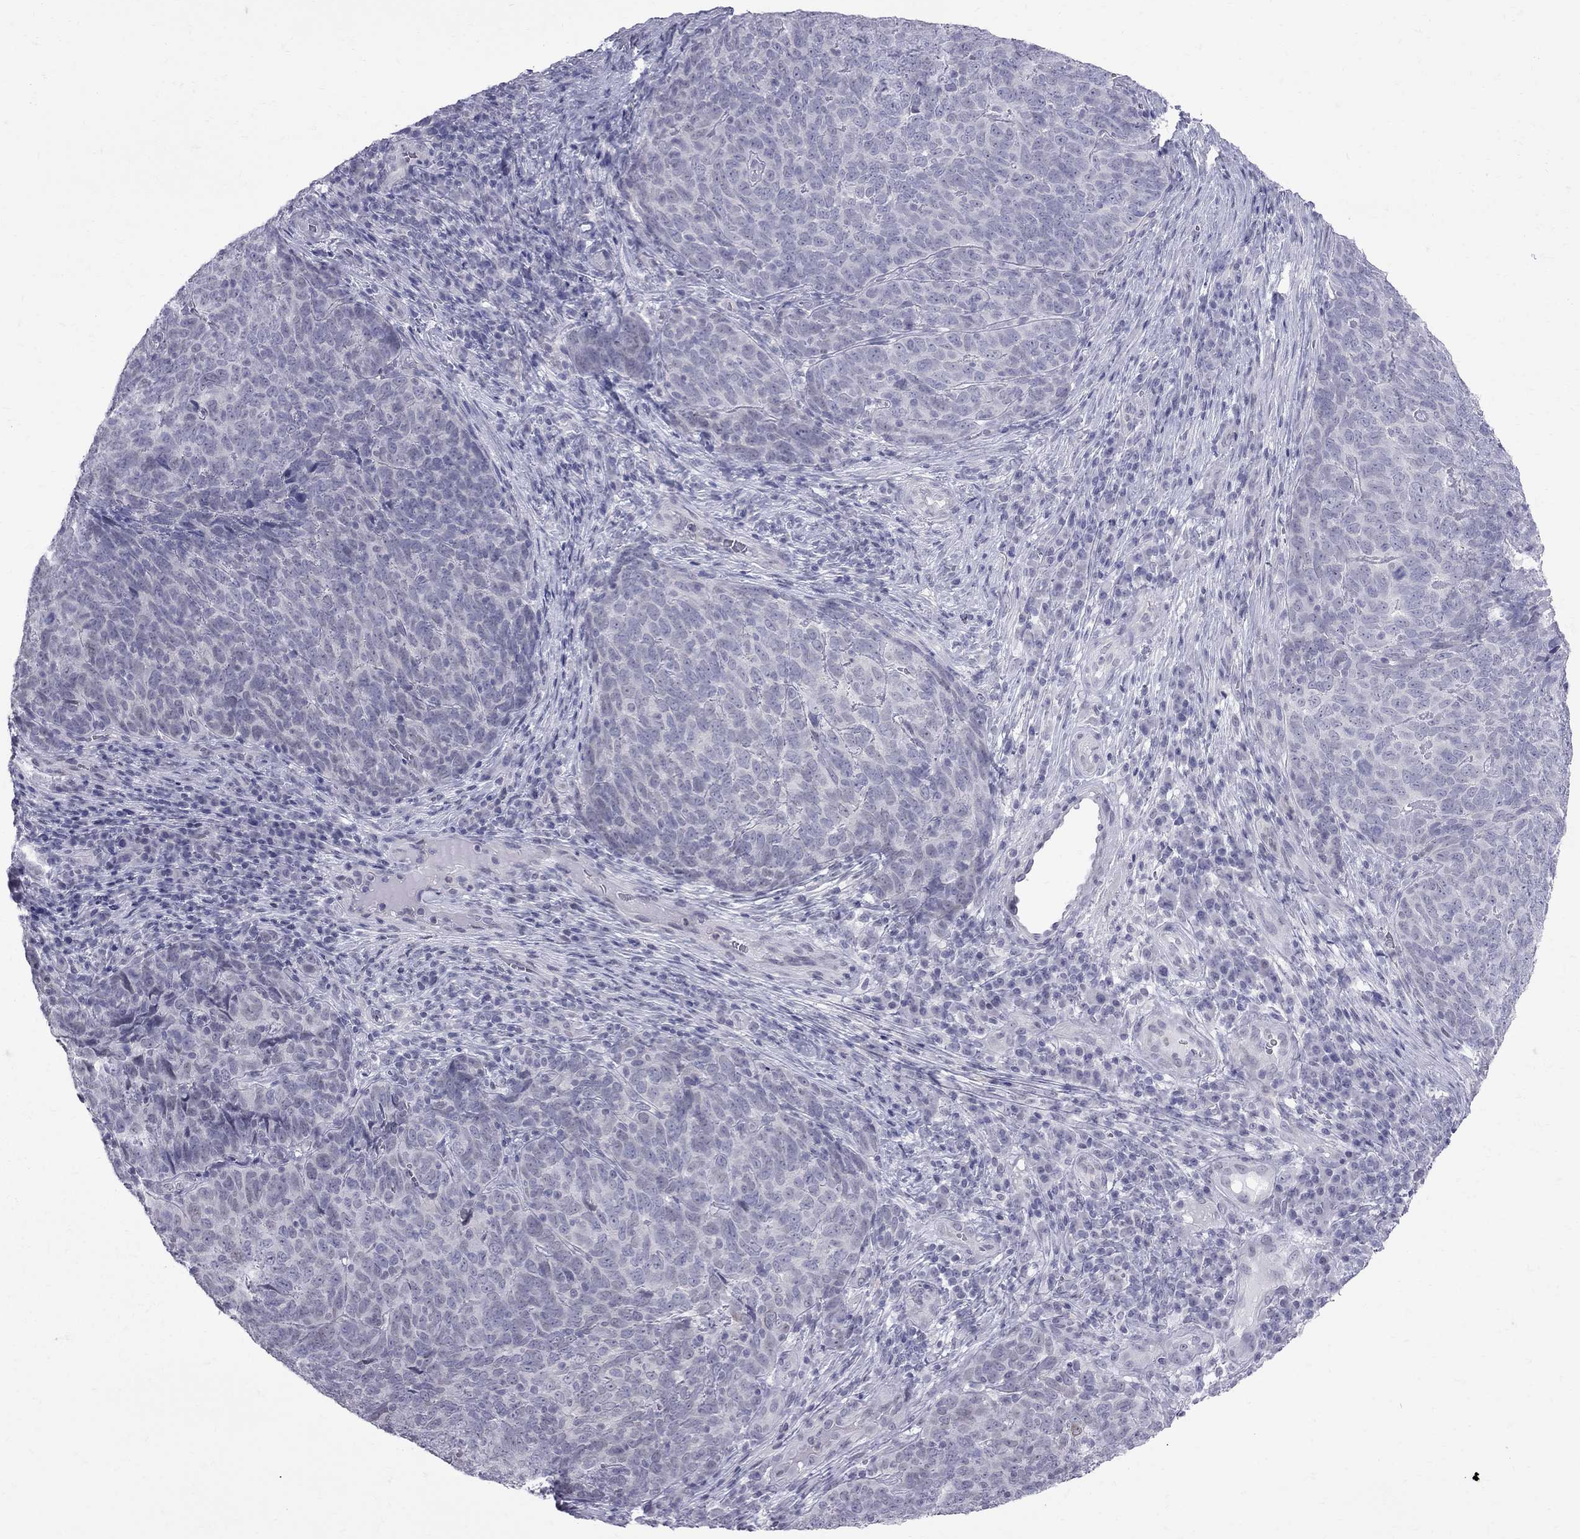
{"staining": {"intensity": "negative", "quantity": "none", "location": "none"}, "tissue": "skin cancer", "cell_type": "Tumor cells", "image_type": "cancer", "snomed": [{"axis": "morphology", "description": "Squamous cell carcinoma, NOS"}, {"axis": "topography", "description": "Skin"}, {"axis": "topography", "description": "Anal"}], "caption": "Skin squamous cell carcinoma was stained to show a protein in brown. There is no significant staining in tumor cells.", "gene": "MUC15", "patient": {"sex": "female", "age": 51}}